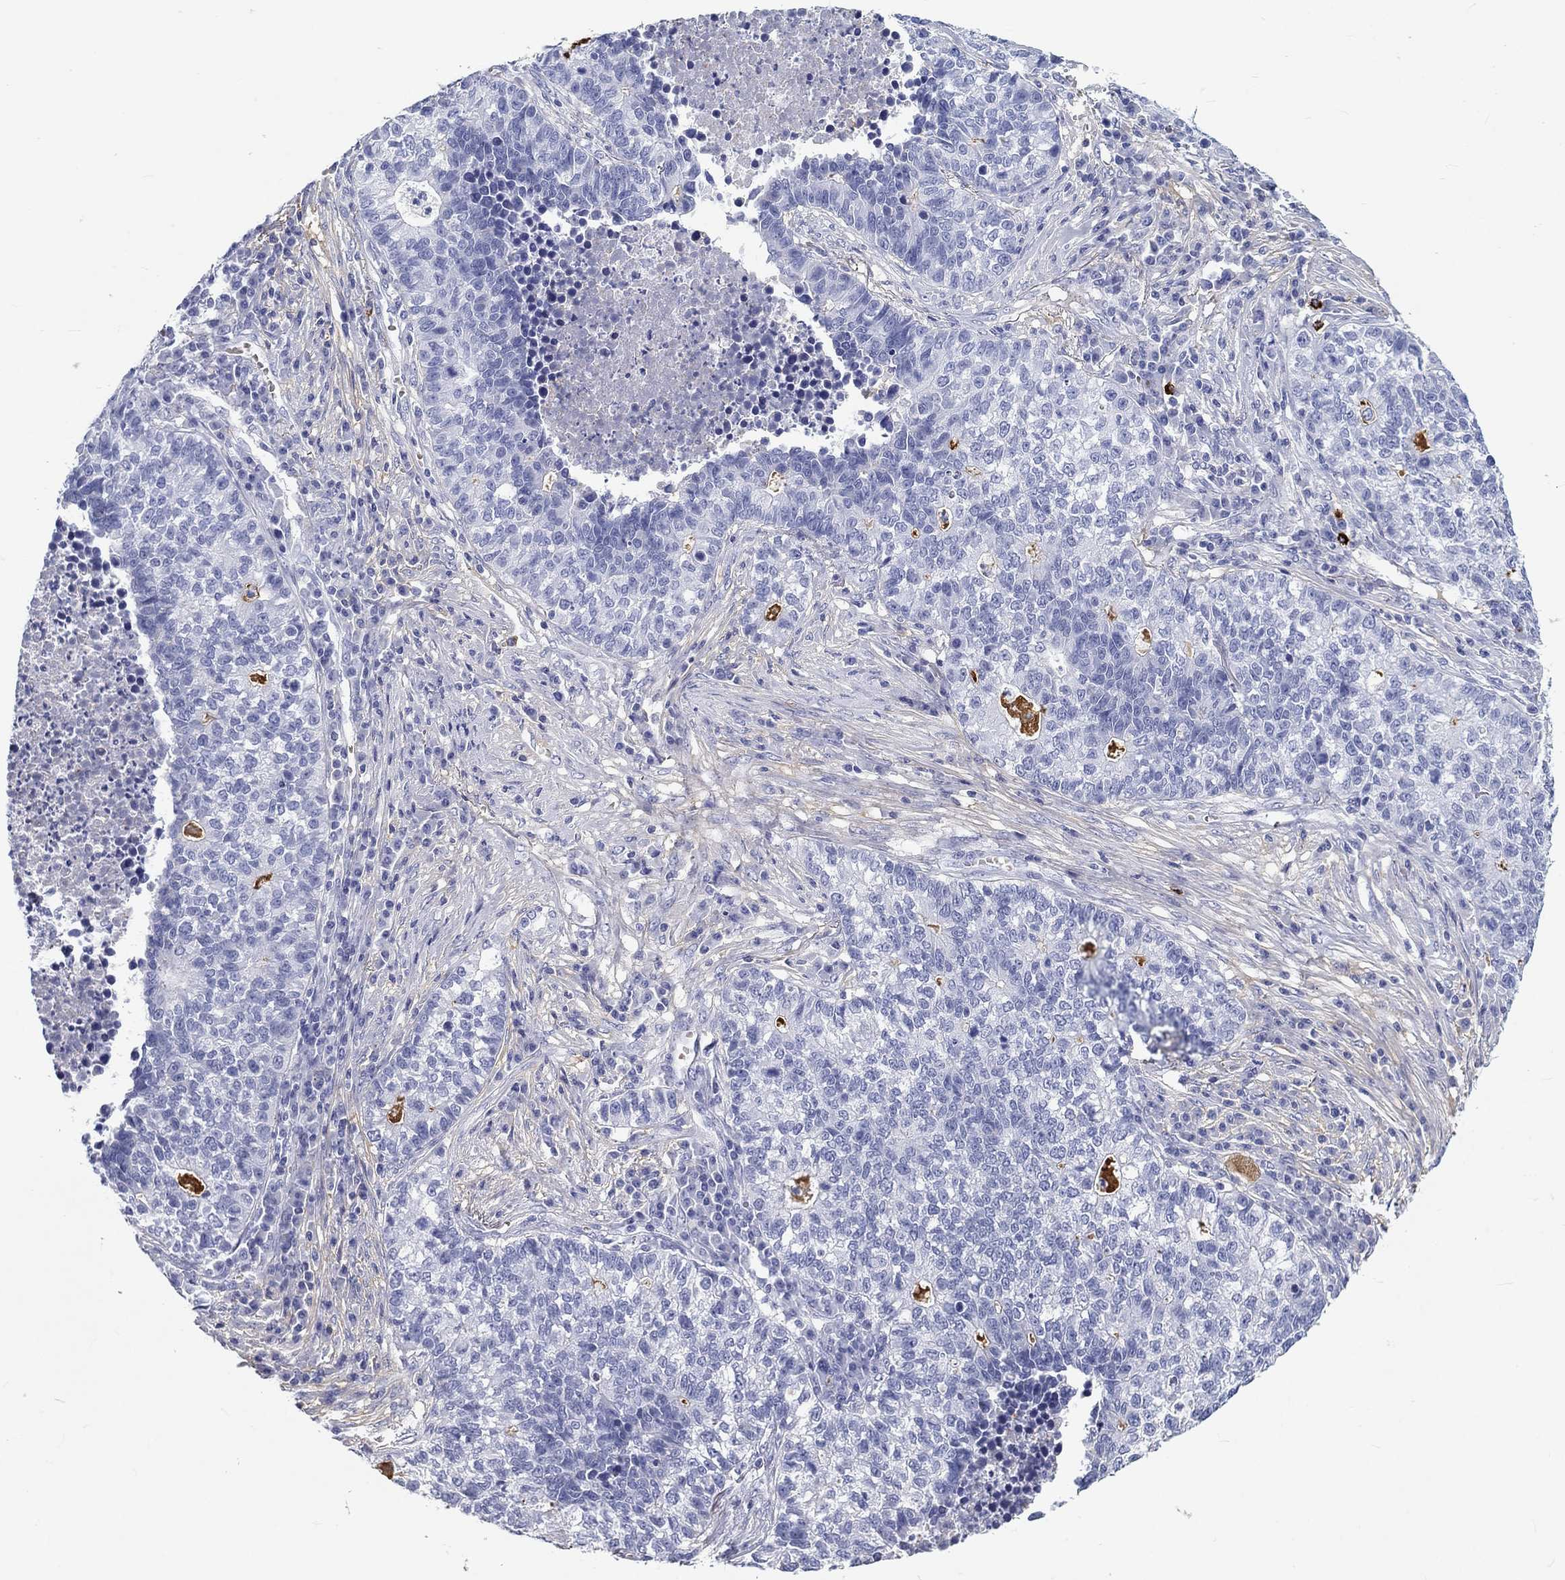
{"staining": {"intensity": "negative", "quantity": "none", "location": "none"}, "tissue": "lung cancer", "cell_type": "Tumor cells", "image_type": "cancer", "snomed": [{"axis": "morphology", "description": "Adenocarcinoma, NOS"}, {"axis": "topography", "description": "Lung"}], "caption": "Adenocarcinoma (lung) was stained to show a protein in brown. There is no significant expression in tumor cells. (Stains: DAB (3,3'-diaminobenzidine) IHC with hematoxylin counter stain, Microscopy: brightfield microscopy at high magnification).", "gene": "CD40LG", "patient": {"sex": "male", "age": 57}}